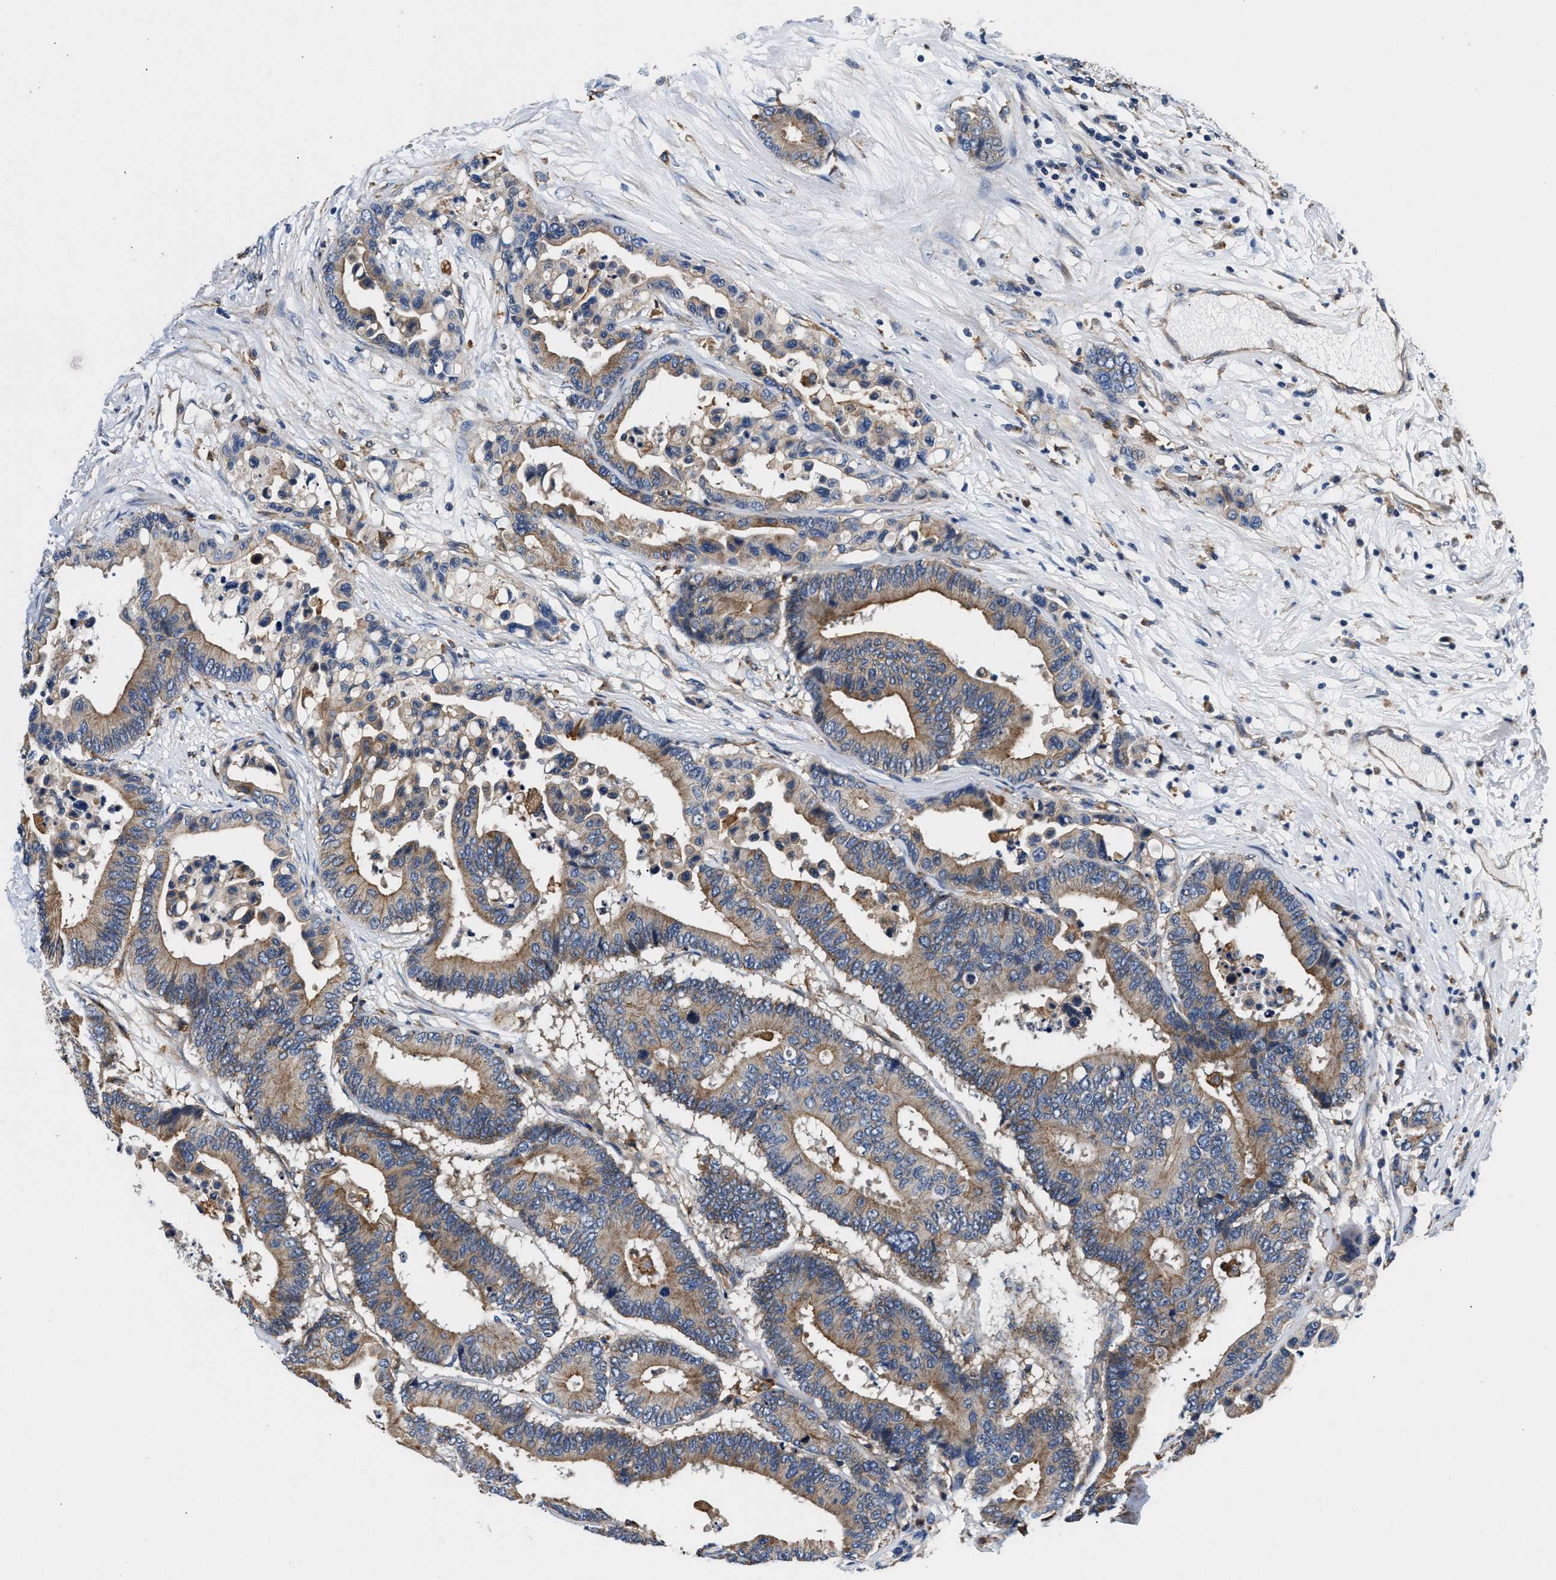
{"staining": {"intensity": "moderate", "quantity": ">75%", "location": "cytoplasmic/membranous"}, "tissue": "colorectal cancer", "cell_type": "Tumor cells", "image_type": "cancer", "snomed": [{"axis": "morphology", "description": "Normal tissue, NOS"}, {"axis": "morphology", "description": "Adenocarcinoma, NOS"}, {"axis": "topography", "description": "Colon"}], "caption": "The immunohistochemical stain highlights moderate cytoplasmic/membranous expression in tumor cells of colorectal cancer (adenocarcinoma) tissue. (DAB IHC, brown staining for protein, blue staining for nuclei).", "gene": "PPP1R9B", "patient": {"sex": "male", "age": 82}}